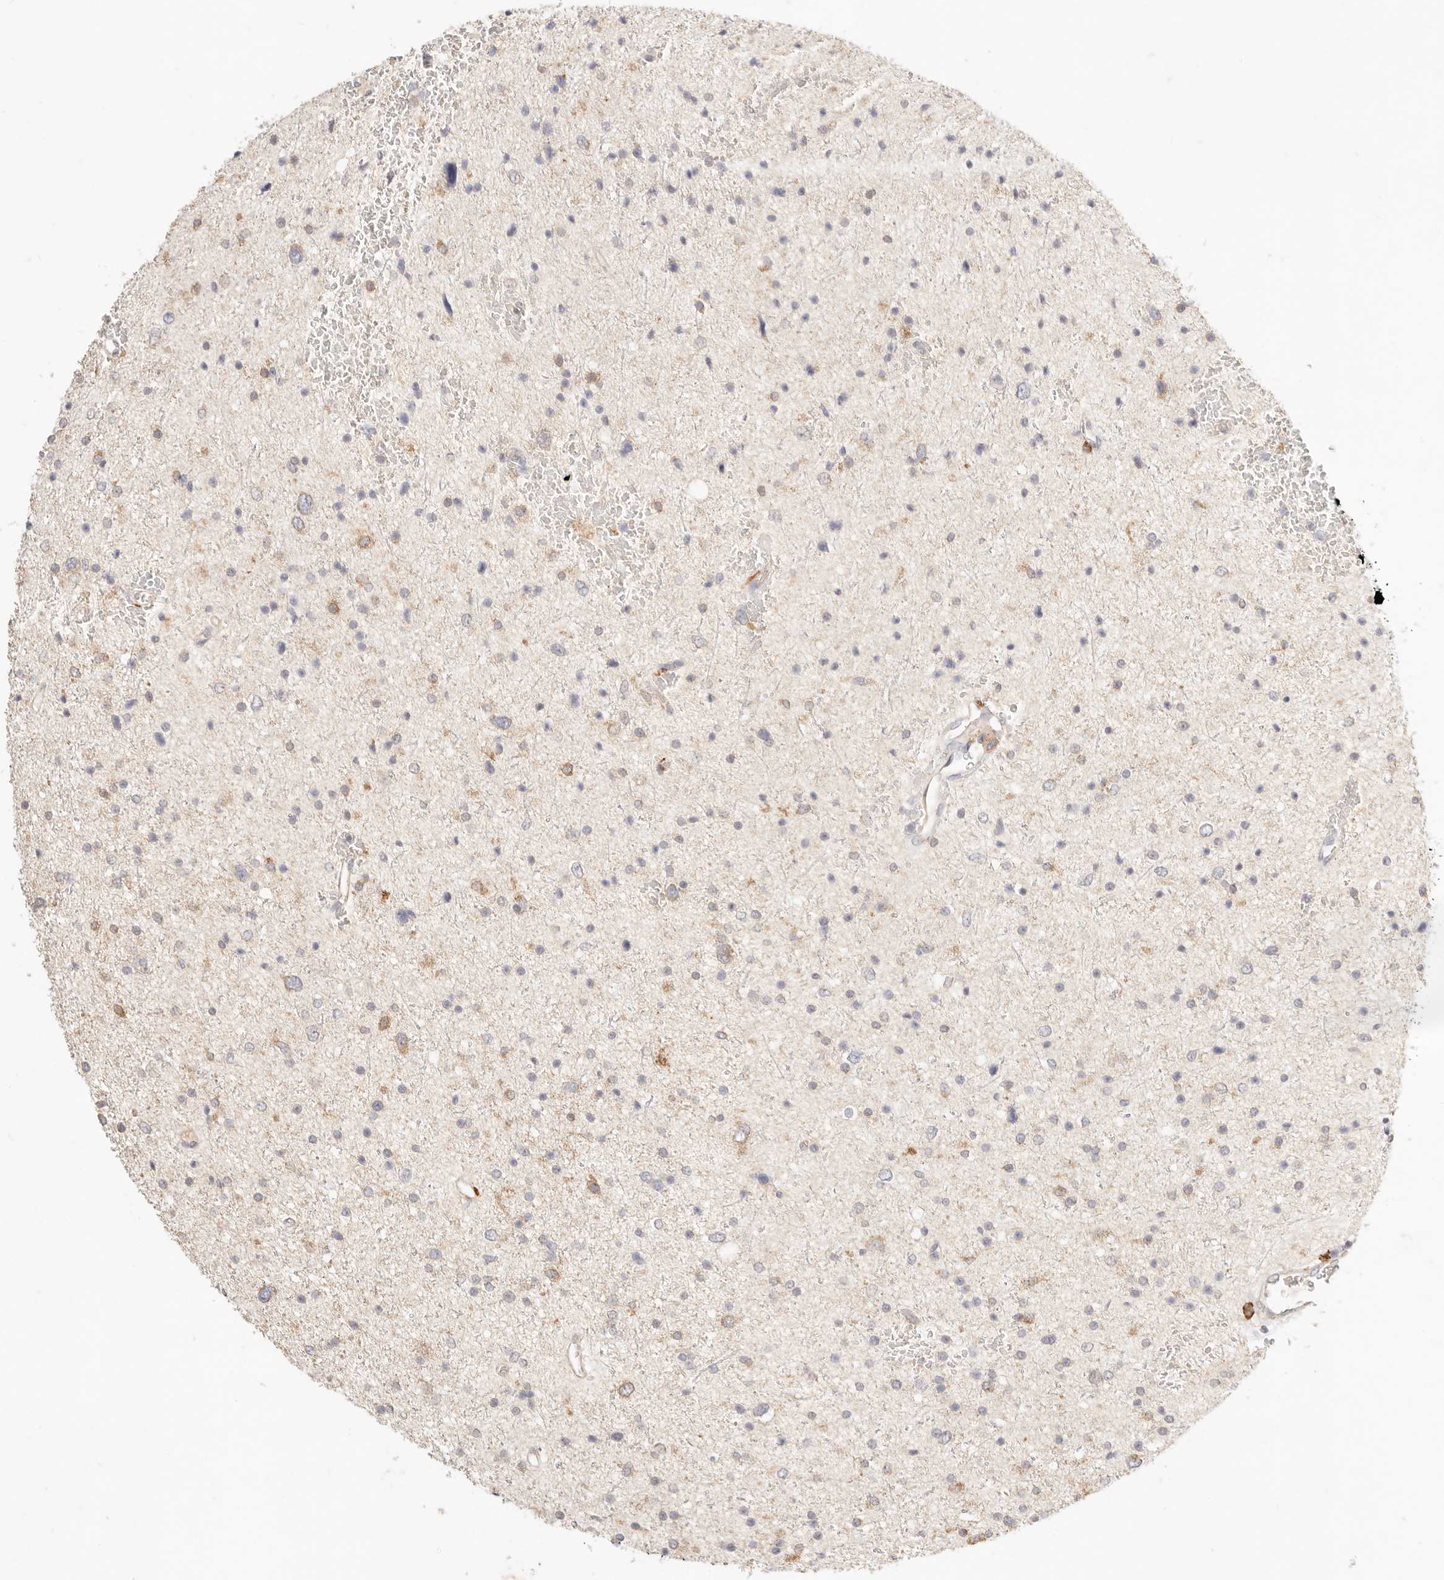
{"staining": {"intensity": "moderate", "quantity": "<25%", "location": "cytoplasmic/membranous"}, "tissue": "glioma", "cell_type": "Tumor cells", "image_type": "cancer", "snomed": [{"axis": "morphology", "description": "Glioma, malignant, Low grade"}, {"axis": "topography", "description": "Brain"}], "caption": "Protein positivity by immunohistochemistry (IHC) demonstrates moderate cytoplasmic/membranous expression in approximately <25% of tumor cells in low-grade glioma (malignant). (DAB (3,3'-diaminobenzidine) IHC with brightfield microscopy, high magnification).", "gene": "HK2", "patient": {"sex": "female", "age": 37}}